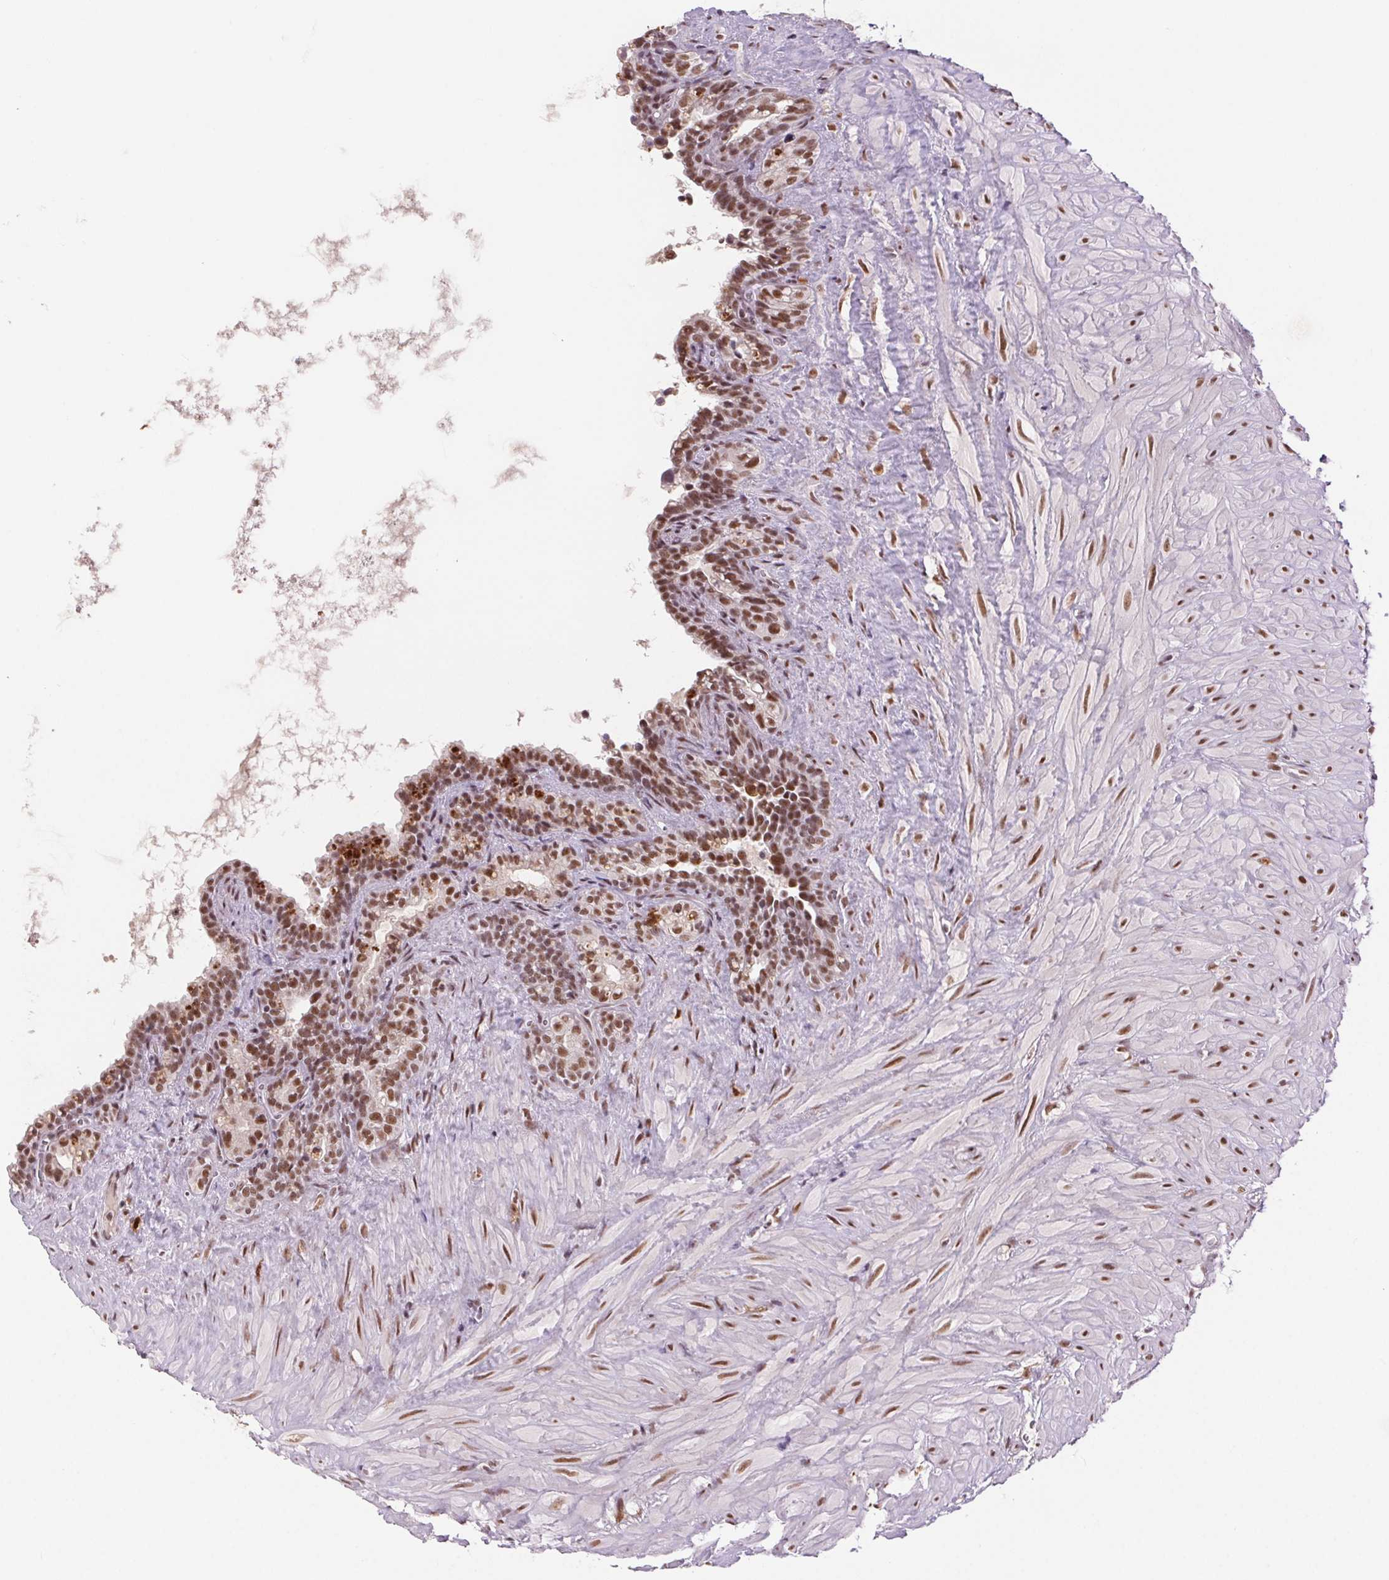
{"staining": {"intensity": "moderate", "quantity": ">75%", "location": "nuclear"}, "tissue": "seminal vesicle", "cell_type": "Glandular cells", "image_type": "normal", "snomed": [{"axis": "morphology", "description": "Normal tissue, NOS"}, {"axis": "topography", "description": "Seminal veicle"}], "caption": "Protein analysis of unremarkable seminal vesicle reveals moderate nuclear expression in approximately >75% of glandular cells. (DAB = brown stain, brightfield microscopy at high magnification).", "gene": "CD2BP2", "patient": {"sex": "male", "age": 76}}